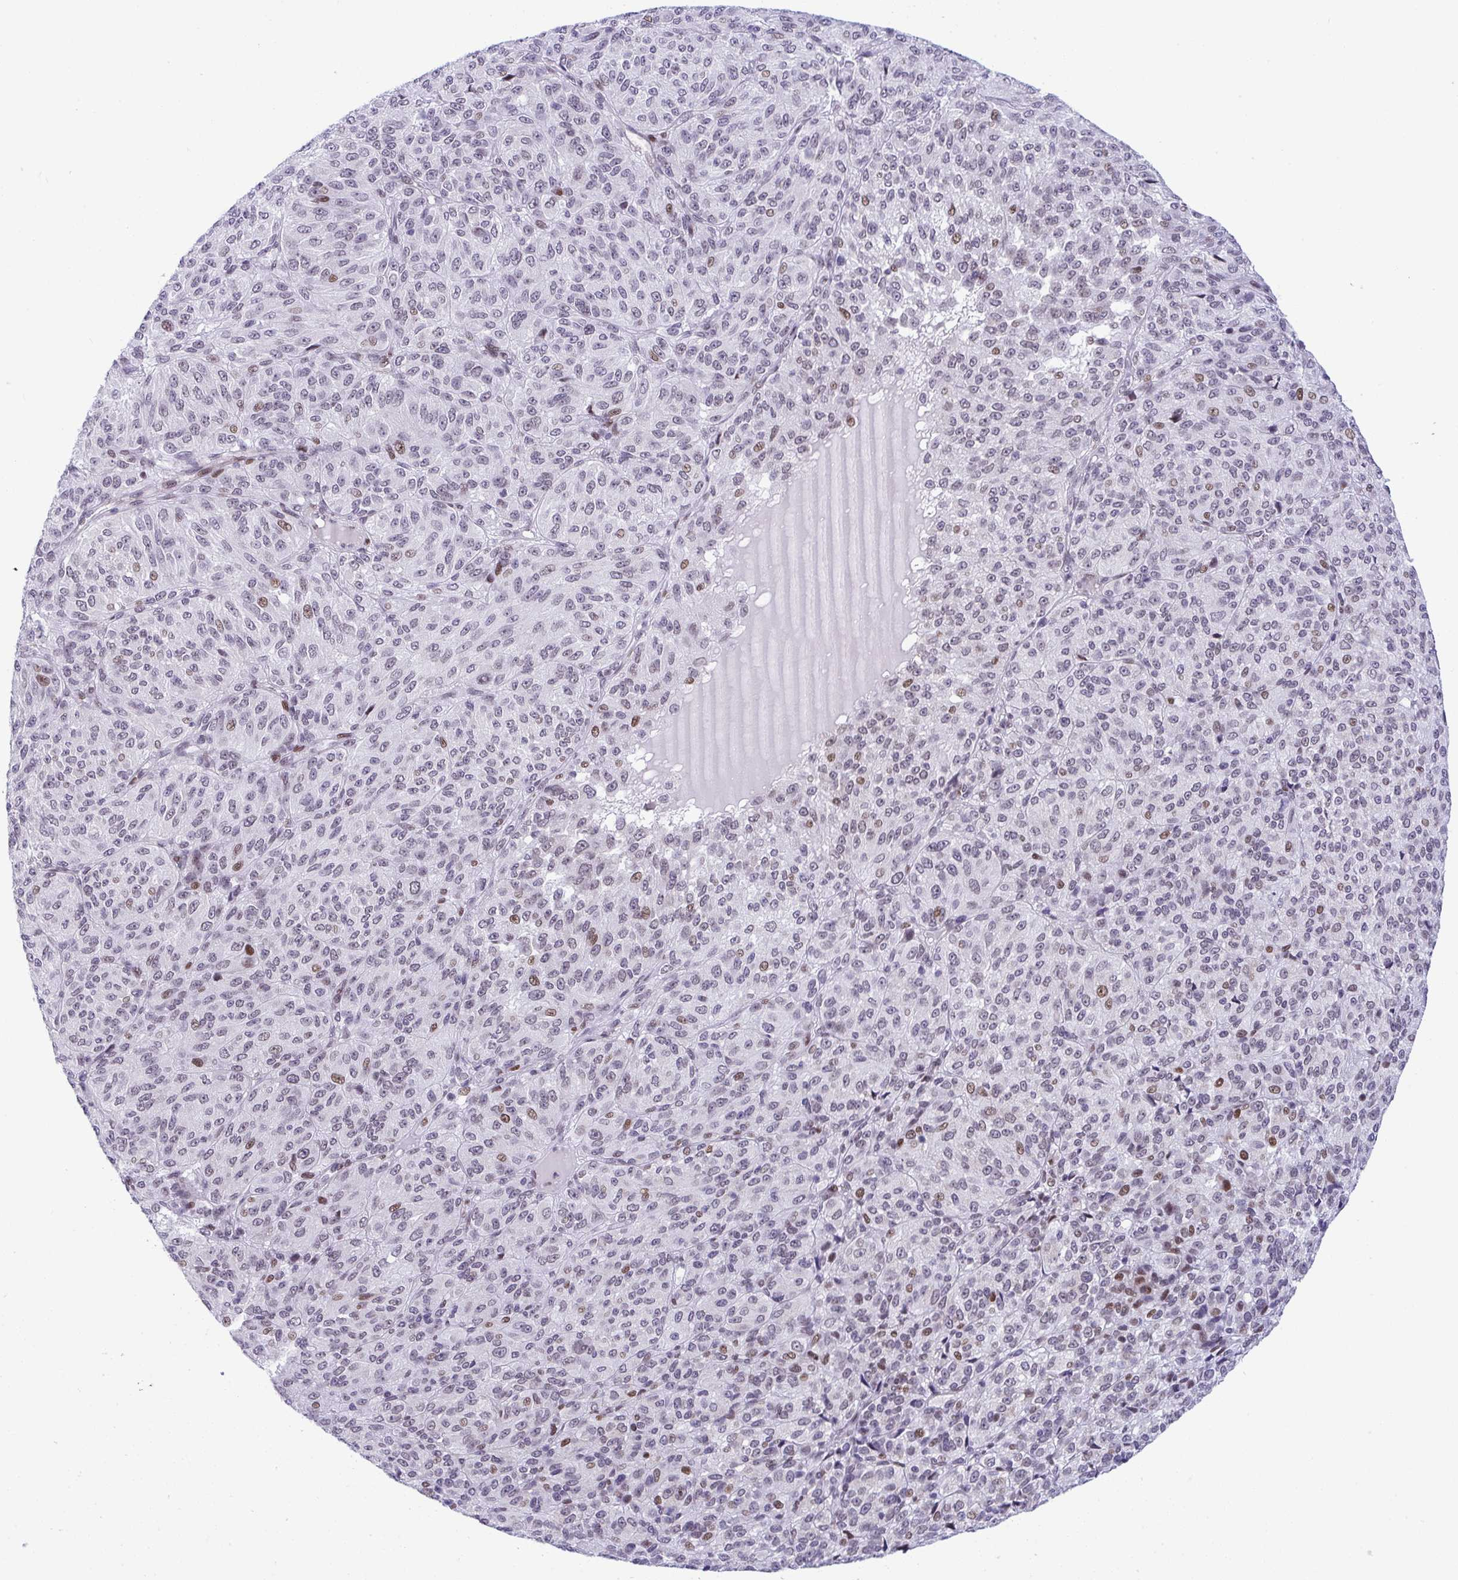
{"staining": {"intensity": "moderate", "quantity": "<25%", "location": "nuclear"}, "tissue": "melanoma", "cell_type": "Tumor cells", "image_type": "cancer", "snomed": [{"axis": "morphology", "description": "Malignant melanoma, Metastatic site"}, {"axis": "topography", "description": "Brain"}], "caption": "IHC staining of melanoma, which demonstrates low levels of moderate nuclear positivity in about <25% of tumor cells indicating moderate nuclear protein staining. The staining was performed using DAB (3,3'-diaminobenzidine) (brown) for protein detection and nuclei were counterstained in hematoxylin (blue).", "gene": "ZFHX3", "patient": {"sex": "female", "age": 56}}